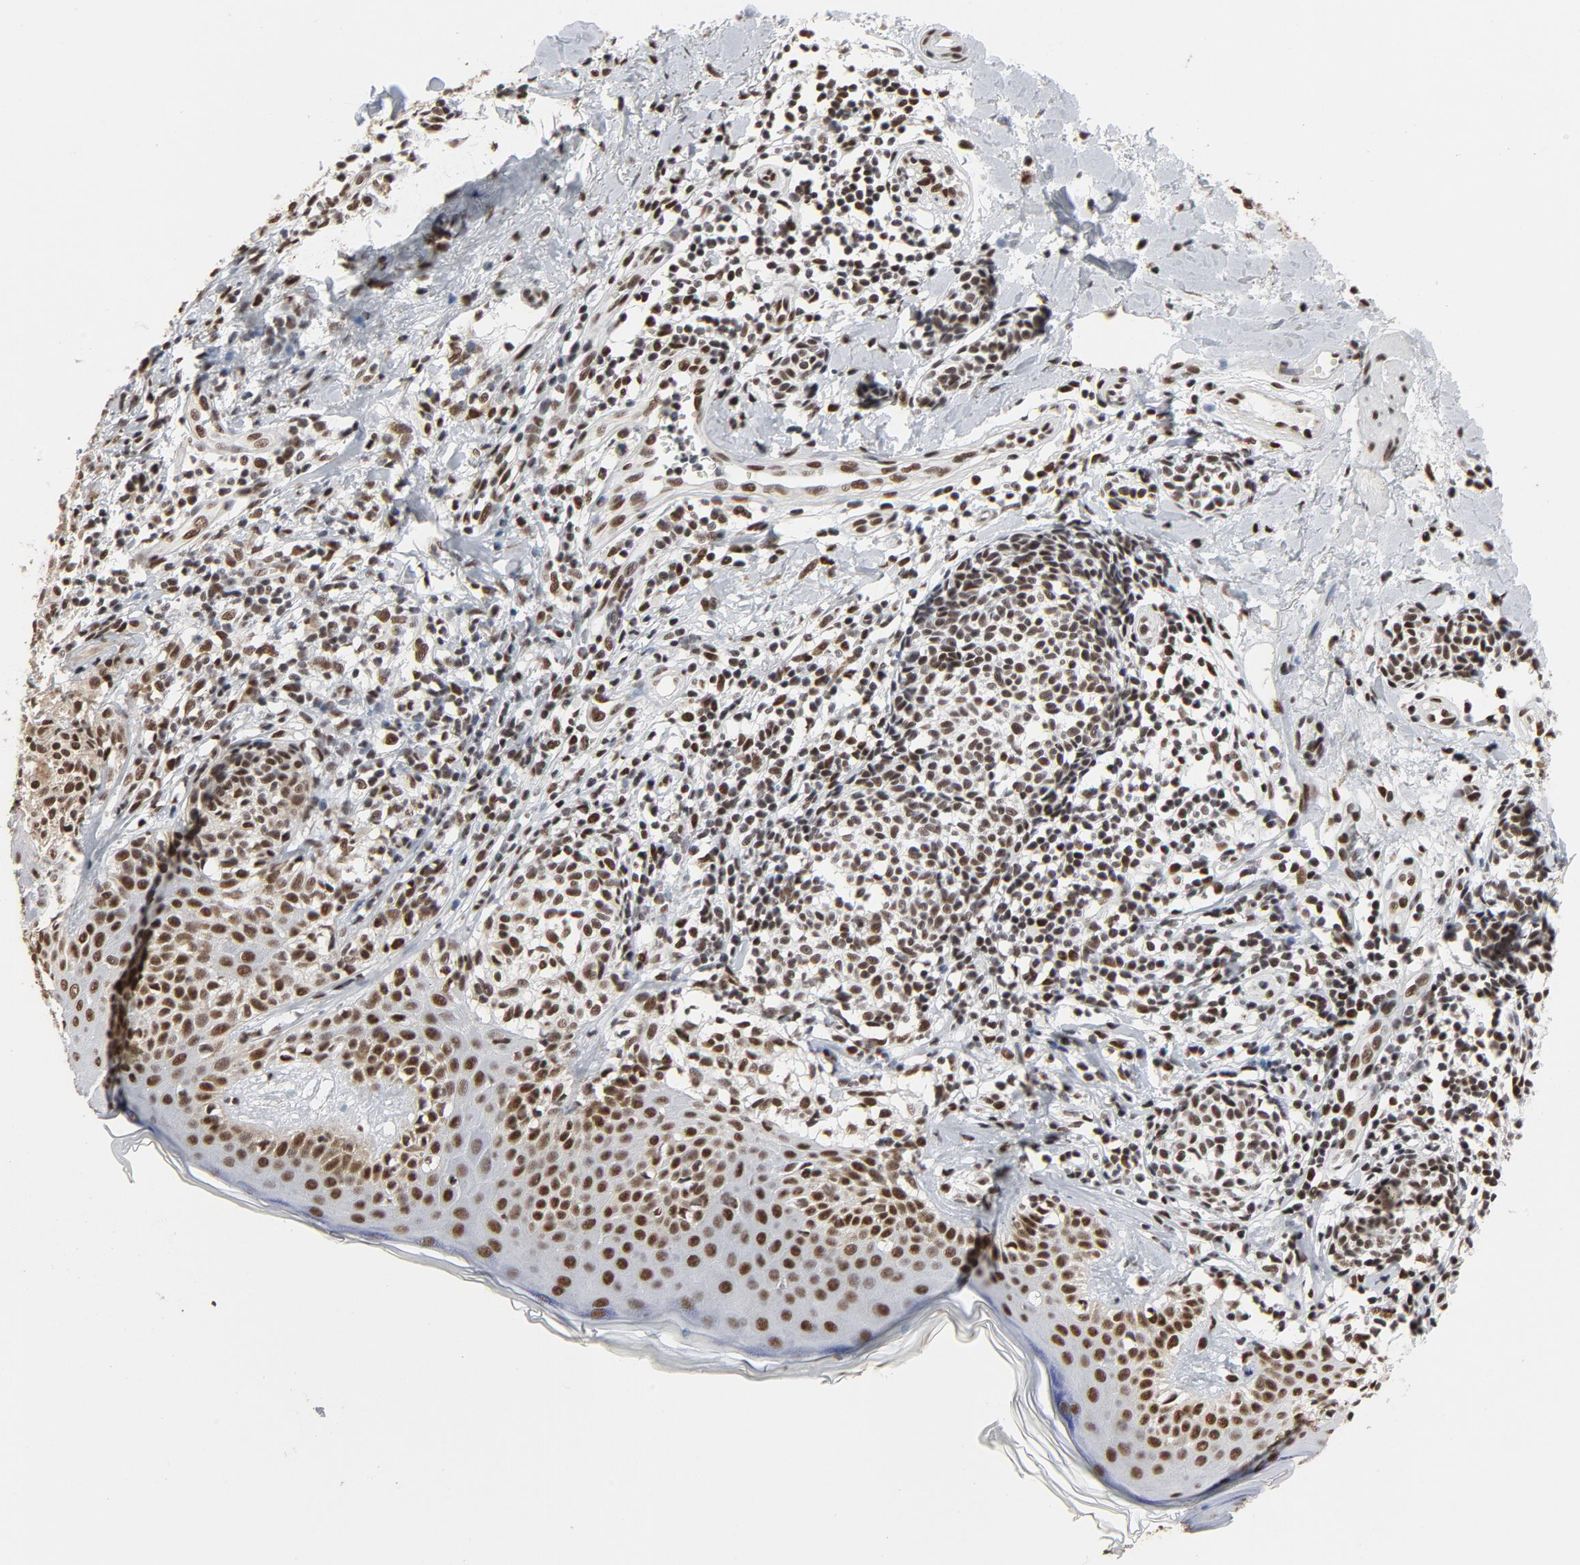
{"staining": {"intensity": "moderate", "quantity": ">75%", "location": "nuclear"}, "tissue": "melanoma", "cell_type": "Tumor cells", "image_type": "cancer", "snomed": [{"axis": "morphology", "description": "Malignant melanoma, NOS"}, {"axis": "topography", "description": "Skin"}], "caption": "Protein expression analysis of human malignant melanoma reveals moderate nuclear expression in about >75% of tumor cells. (DAB IHC with brightfield microscopy, high magnification).", "gene": "MRE11", "patient": {"sex": "male", "age": 67}}